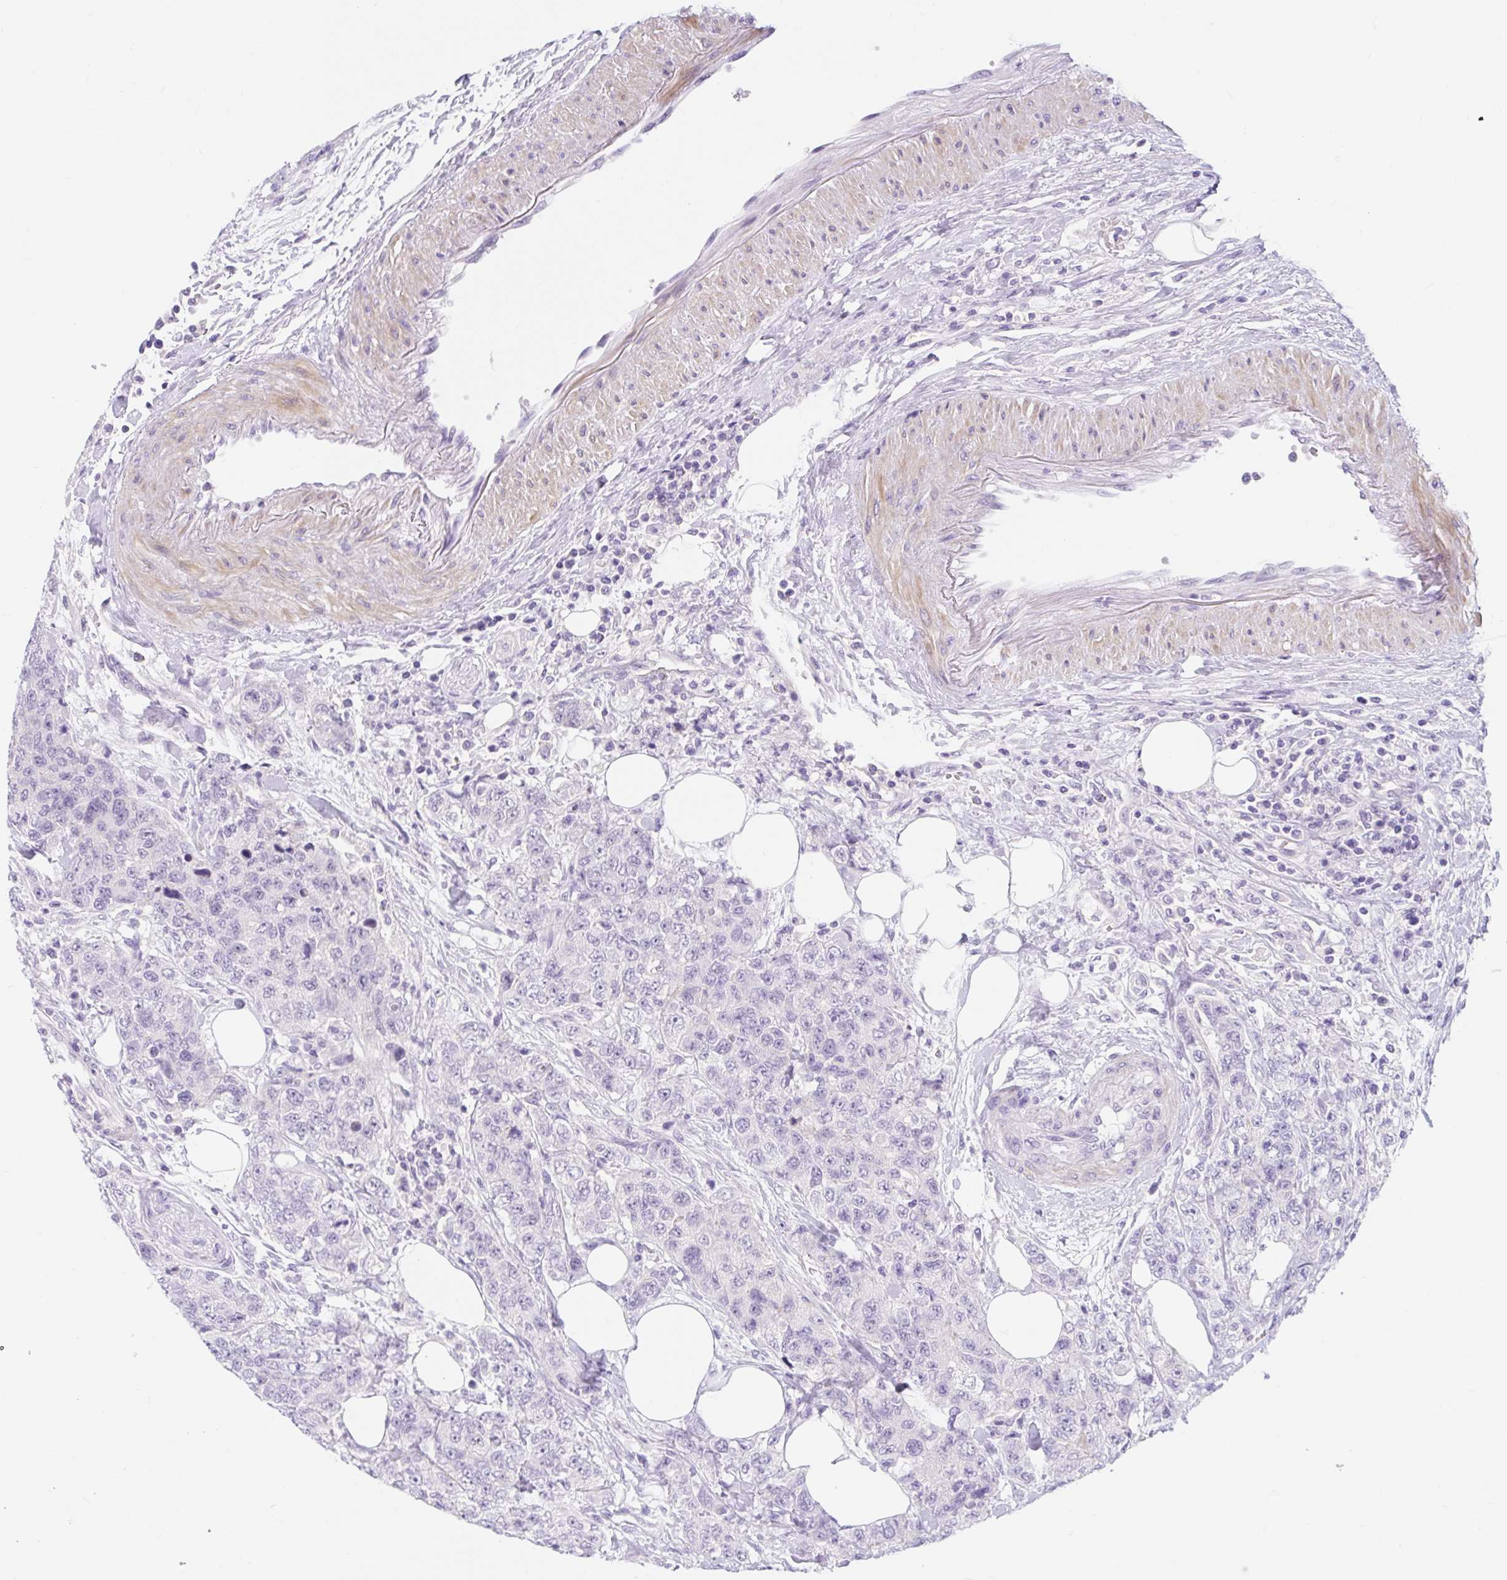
{"staining": {"intensity": "negative", "quantity": "none", "location": "none"}, "tissue": "urothelial cancer", "cell_type": "Tumor cells", "image_type": "cancer", "snomed": [{"axis": "morphology", "description": "Urothelial carcinoma, High grade"}, {"axis": "topography", "description": "Urinary bladder"}], "caption": "Immunohistochemistry image of high-grade urothelial carcinoma stained for a protein (brown), which reveals no expression in tumor cells. (Stains: DAB immunohistochemistry with hematoxylin counter stain, Microscopy: brightfield microscopy at high magnification).", "gene": "SLC28A1", "patient": {"sex": "female", "age": 78}}